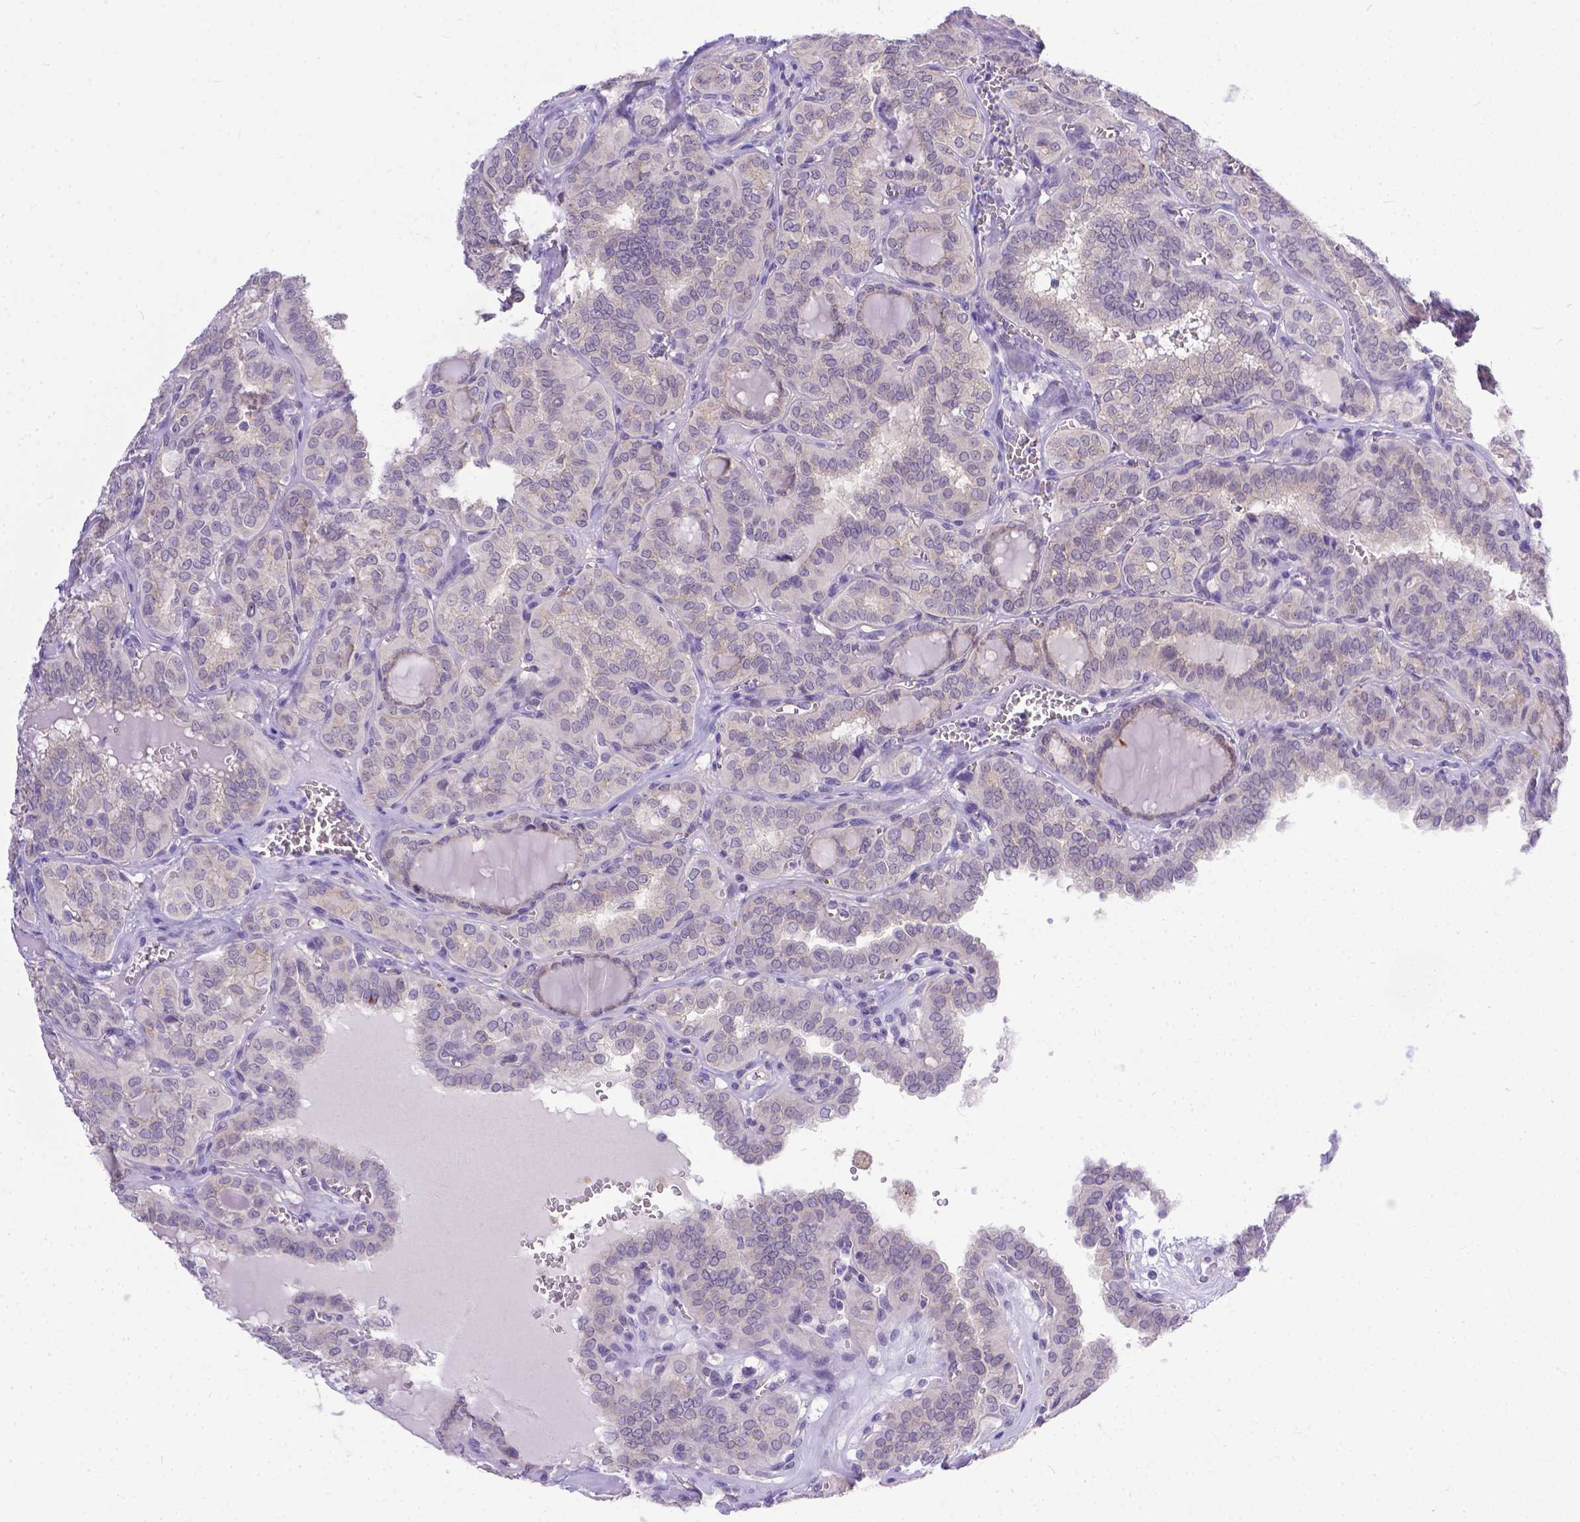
{"staining": {"intensity": "negative", "quantity": "none", "location": "none"}, "tissue": "thyroid cancer", "cell_type": "Tumor cells", "image_type": "cancer", "snomed": [{"axis": "morphology", "description": "Papillary adenocarcinoma, NOS"}, {"axis": "topography", "description": "Thyroid gland"}], "caption": "Human thyroid cancer stained for a protein using immunohistochemistry (IHC) shows no expression in tumor cells.", "gene": "TTLL6", "patient": {"sex": "female", "age": 41}}